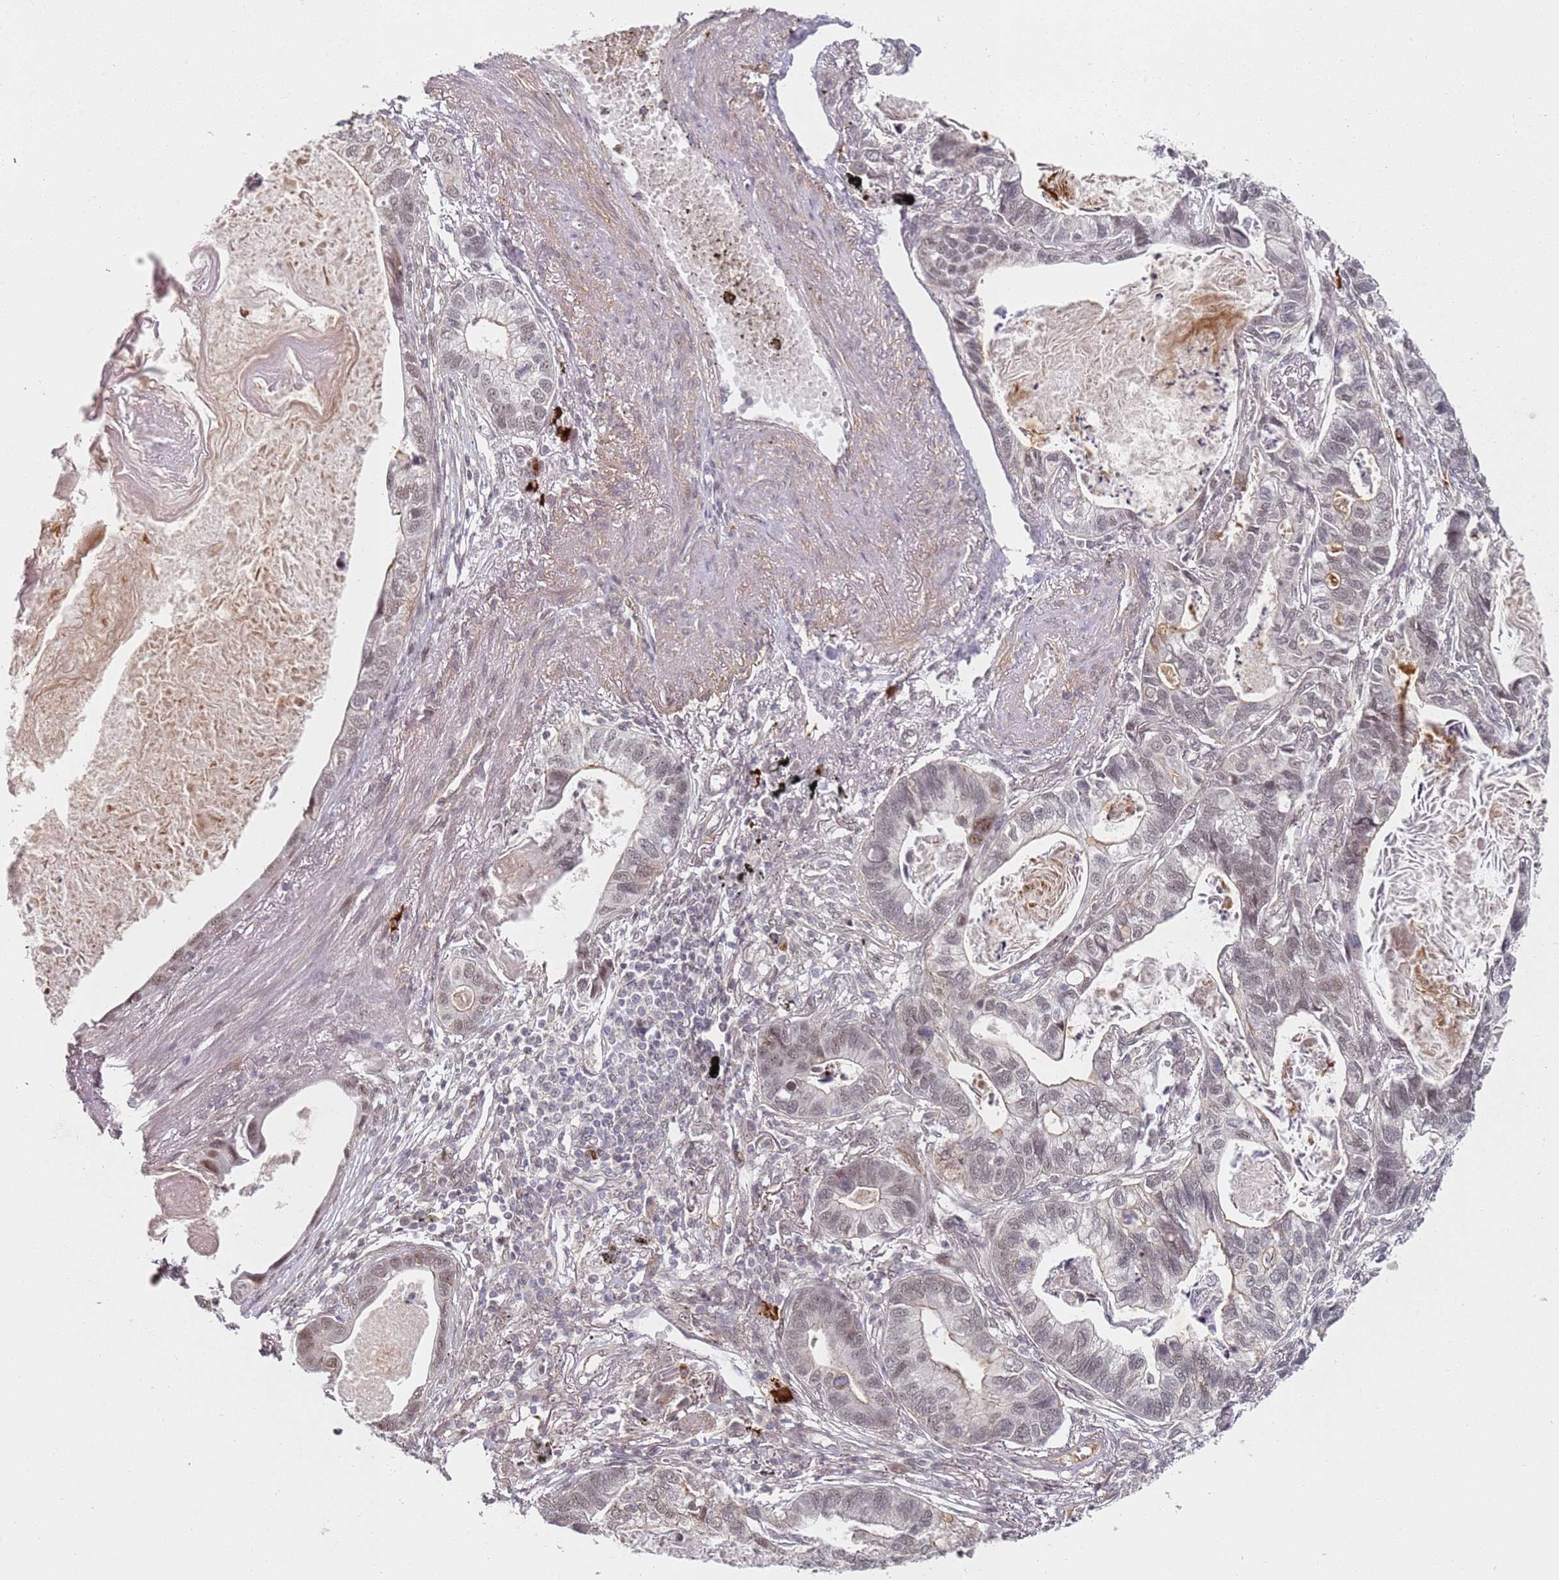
{"staining": {"intensity": "weak", "quantity": "25%-75%", "location": "nuclear"}, "tissue": "lung cancer", "cell_type": "Tumor cells", "image_type": "cancer", "snomed": [{"axis": "morphology", "description": "Adenocarcinoma, NOS"}, {"axis": "topography", "description": "Lung"}], "caption": "Immunohistochemical staining of lung adenocarcinoma displays weak nuclear protein positivity in about 25%-75% of tumor cells.", "gene": "ATF6B", "patient": {"sex": "male", "age": 67}}